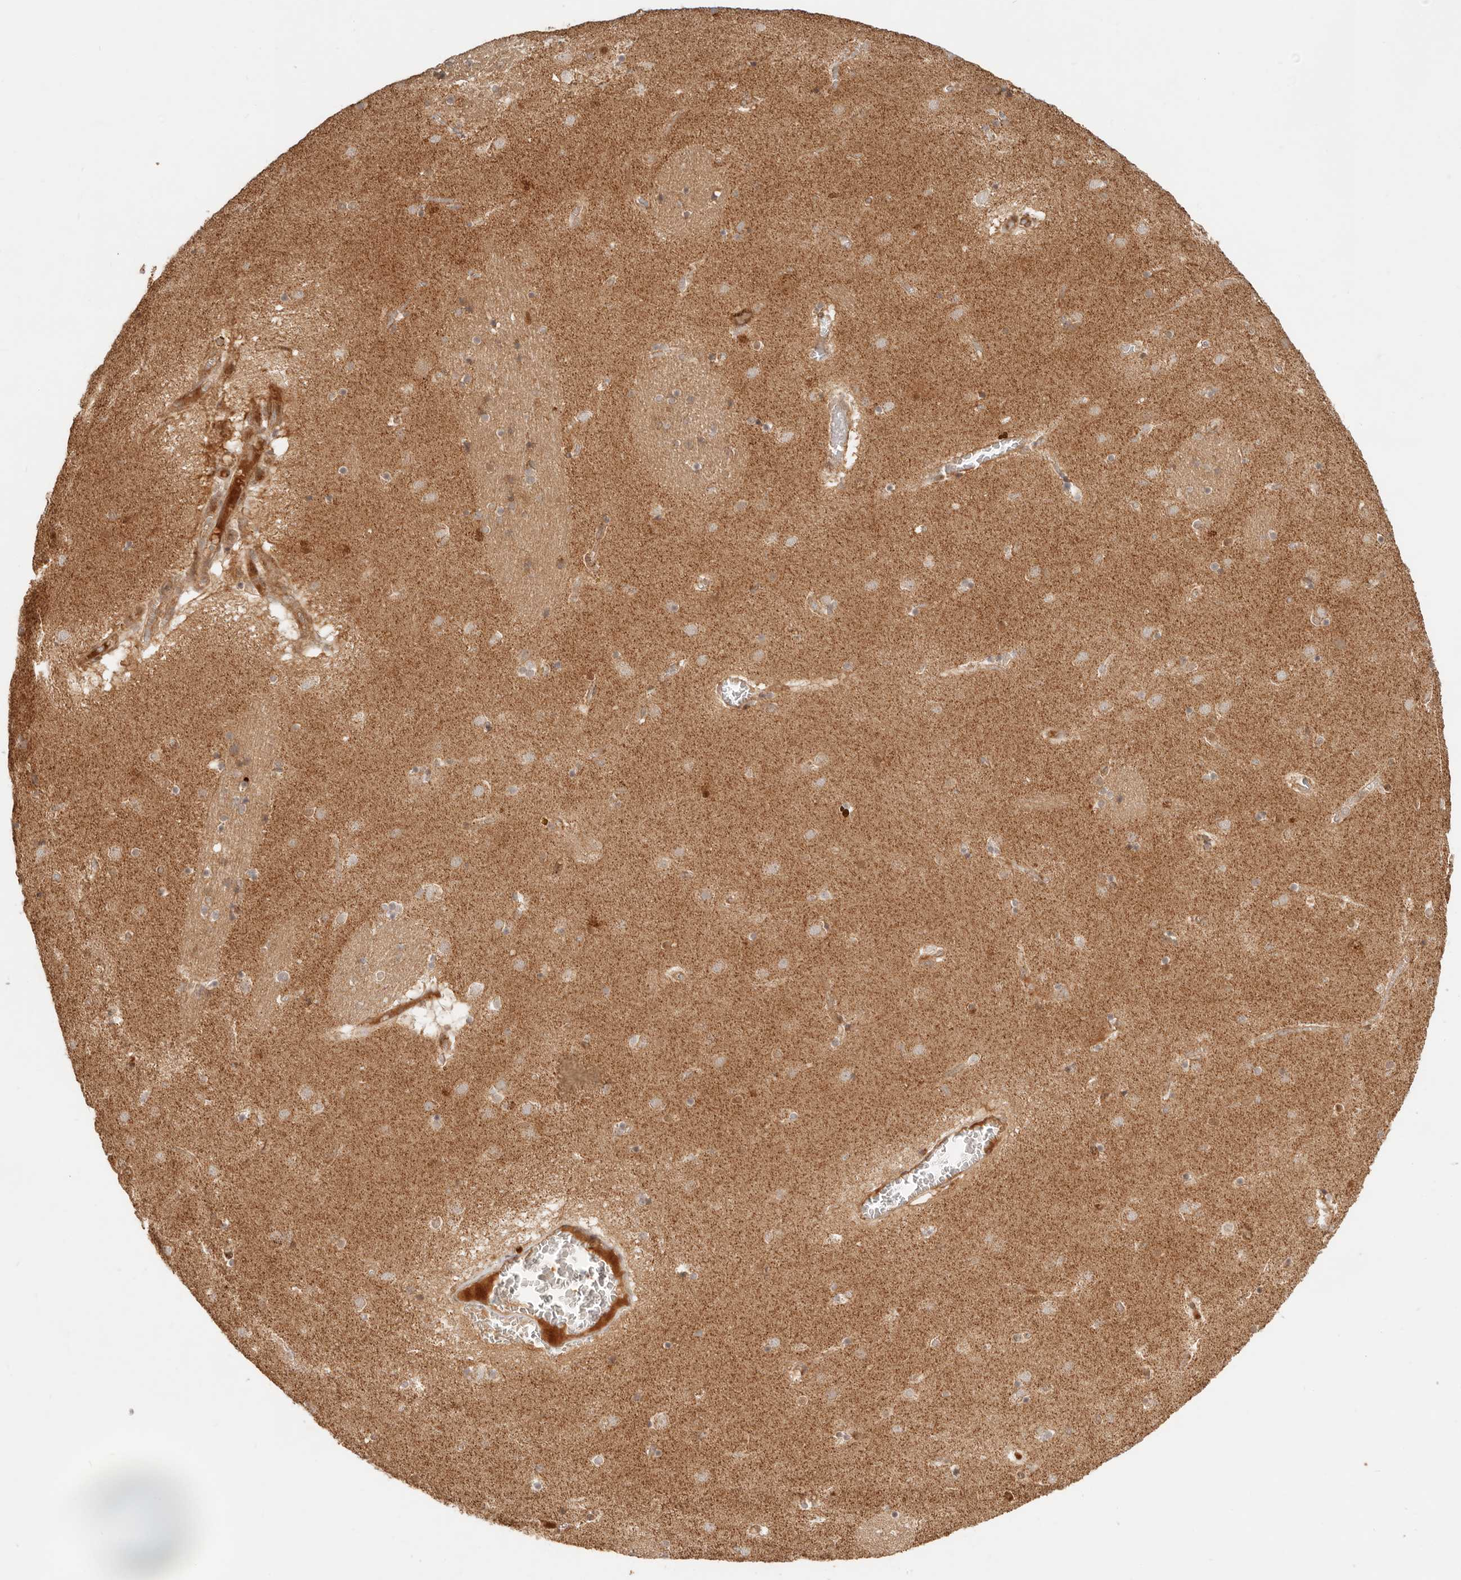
{"staining": {"intensity": "weak", "quantity": "25%-75%", "location": "cytoplasmic/membranous"}, "tissue": "caudate", "cell_type": "Glial cells", "image_type": "normal", "snomed": [{"axis": "morphology", "description": "Normal tissue, NOS"}, {"axis": "topography", "description": "Lateral ventricle wall"}], "caption": "Human caudate stained for a protein (brown) displays weak cytoplasmic/membranous positive expression in approximately 25%-75% of glial cells.", "gene": "BAALC", "patient": {"sex": "male", "age": 70}}